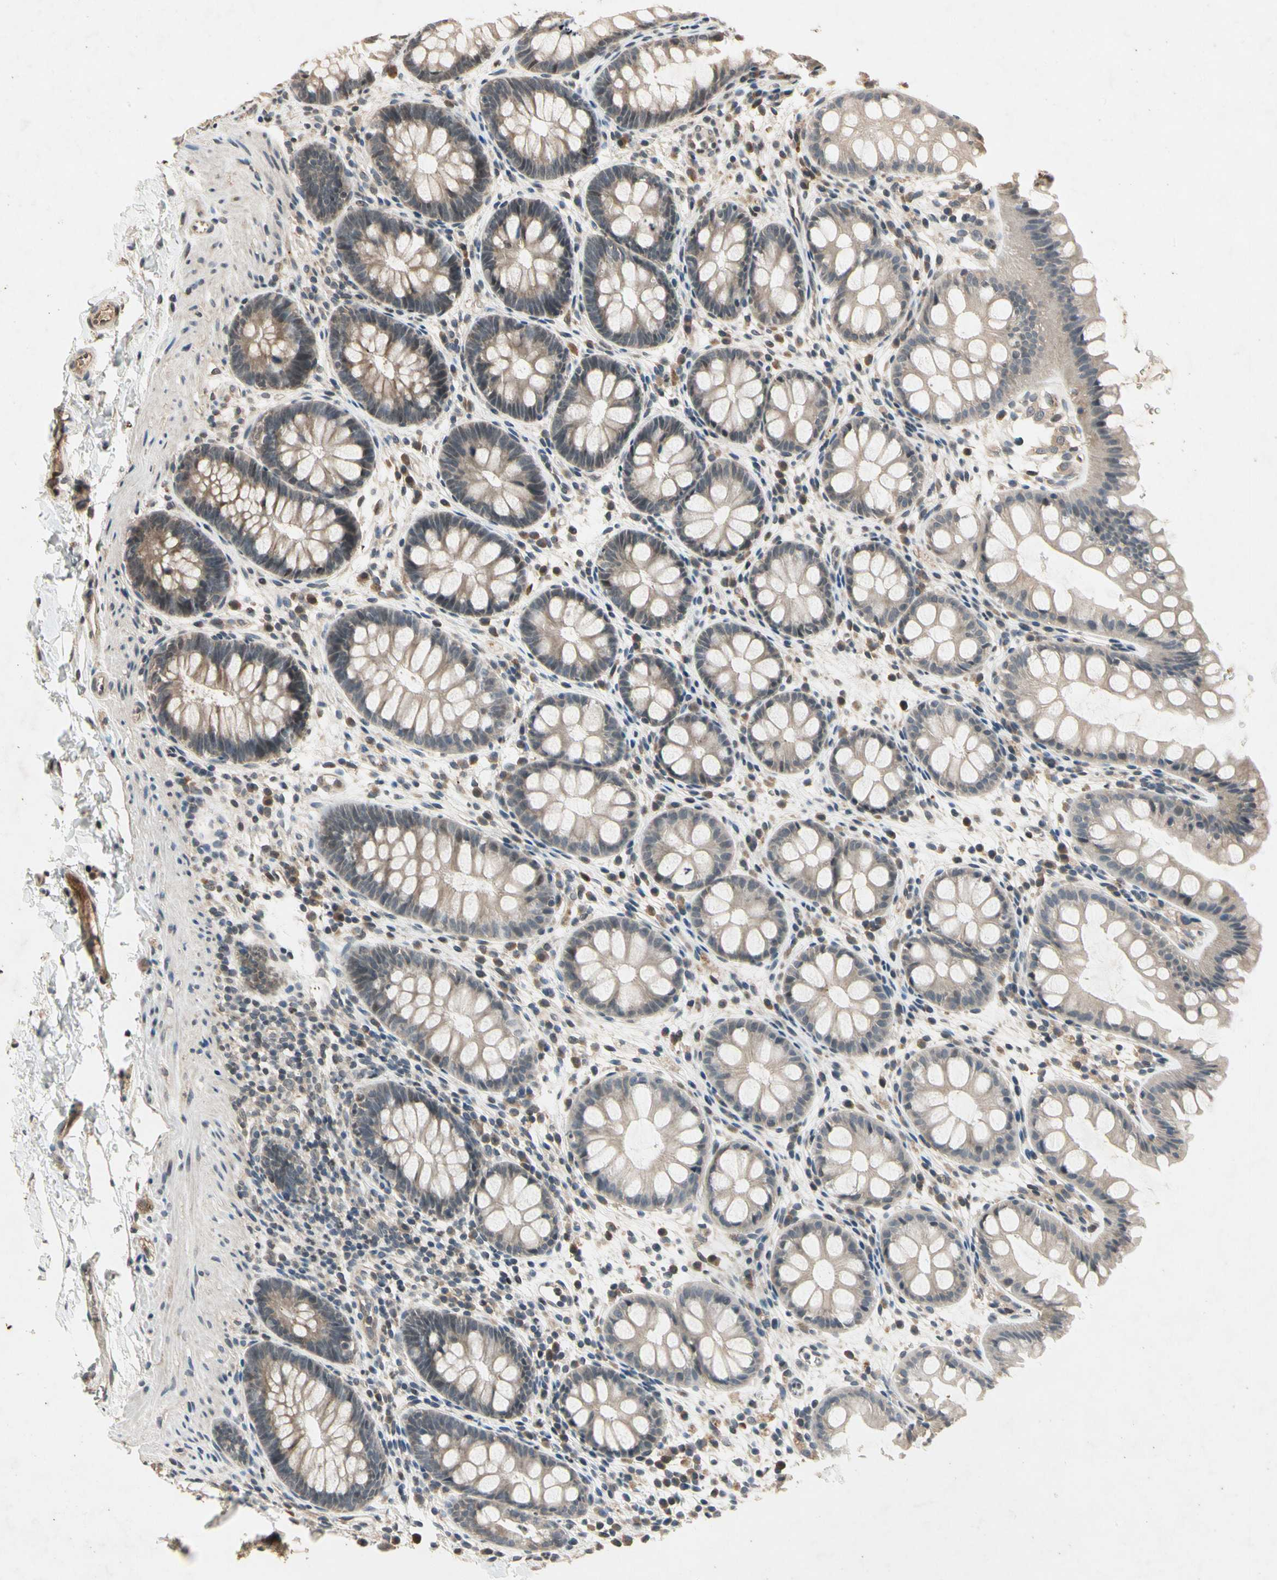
{"staining": {"intensity": "weak", "quantity": ">75%", "location": "cytoplasmic/membranous"}, "tissue": "rectum", "cell_type": "Glandular cells", "image_type": "normal", "snomed": [{"axis": "morphology", "description": "Normal tissue, NOS"}, {"axis": "topography", "description": "Rectum"}], "caption": "High-magnification brightfield microscopy of unremarkable rectum stained with DAB (brown) and counterstained with hematoxylin (blue). glandular cells exhibit weak cytoplasmic/membranous staining is present in about>75% of cells. The staining was performed using DAB to visualize the protein expression in brown, while the nuclei were stained in blue with hematoxylin (Magnification: 20x).", "gene": "DPY19L3", "patient": {"sex": "female", "age": 24}}